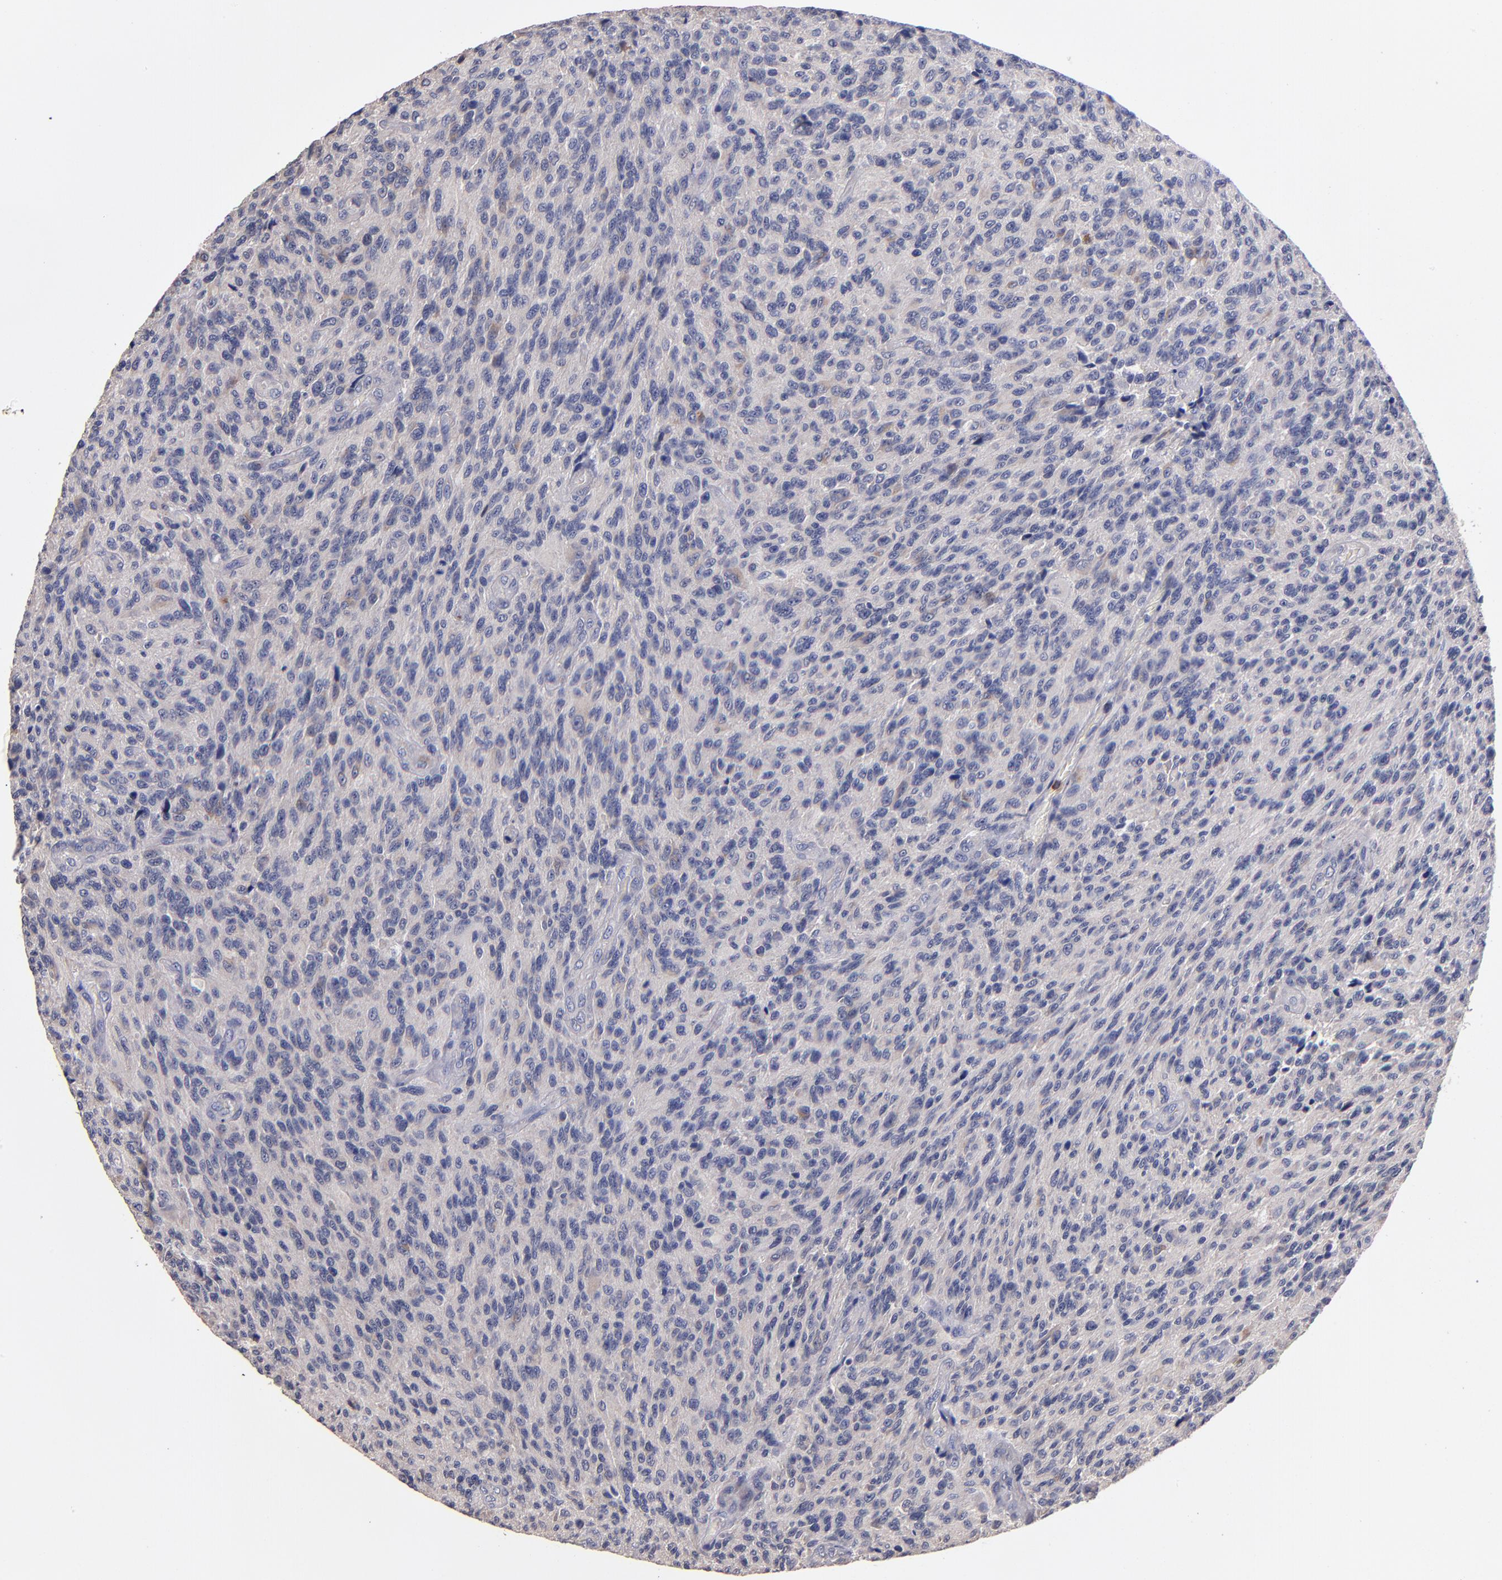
{"staining": {"intensity": "negative", "quantity": "none", "location": "none"}, "tissue": "glioma", "cell_type": "Tumor cells", "image_type": "cancer", "snomed": [{"axis": "morphology", "description": "Normal tissue, NOS"}, {"axis": "morphology", "description": "Glioma, malignant, High grade"}, {"axis": "topography", "description": "Cerebral cortex"}], "caption": "This is a histopathology image of immunohistochemistry staining of glioma, which shows no positivity in tumor cells.", "gene": "TTLL12", "patient": {"sex": "male", "age": 56}}